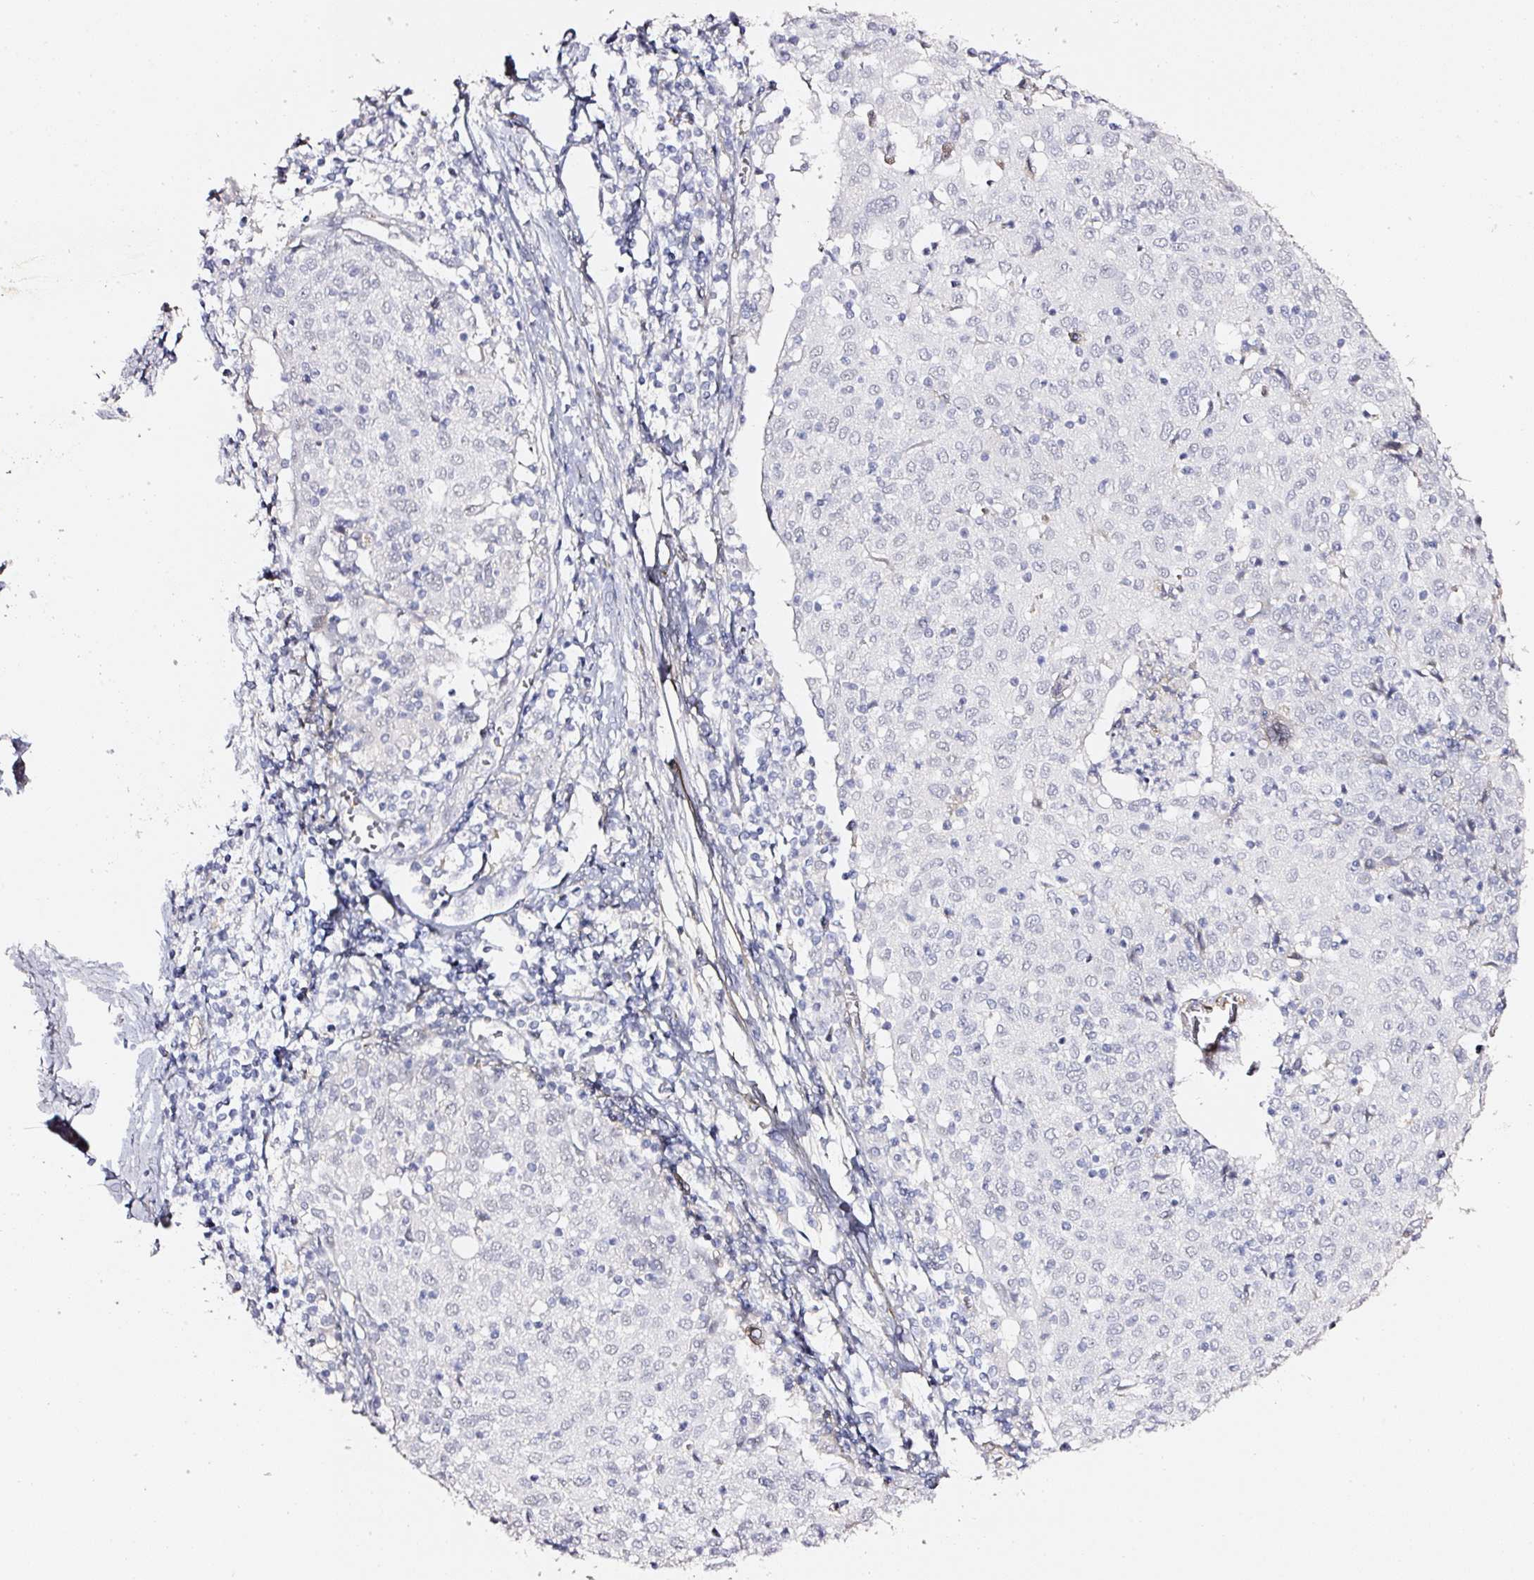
{"staining": {"intensity": "negative", "quantity": "none", "location": "none"}, "tissue": "cervical cancer", "cell_type": "Tumor cells", "image_type": "cancer", "snomed": [{"axis": "morphology", "description": "Squamous cell carcinoma, NOS"}, {"axis": "topography", "description": "Cervix"}], "caption": "Immunohistochemistry of squamous cell carcinoma (cervical) displays no expression in tumor cells.", "gene": "TOGARAM1", "patient": {"sex": "female", "age": 52}}